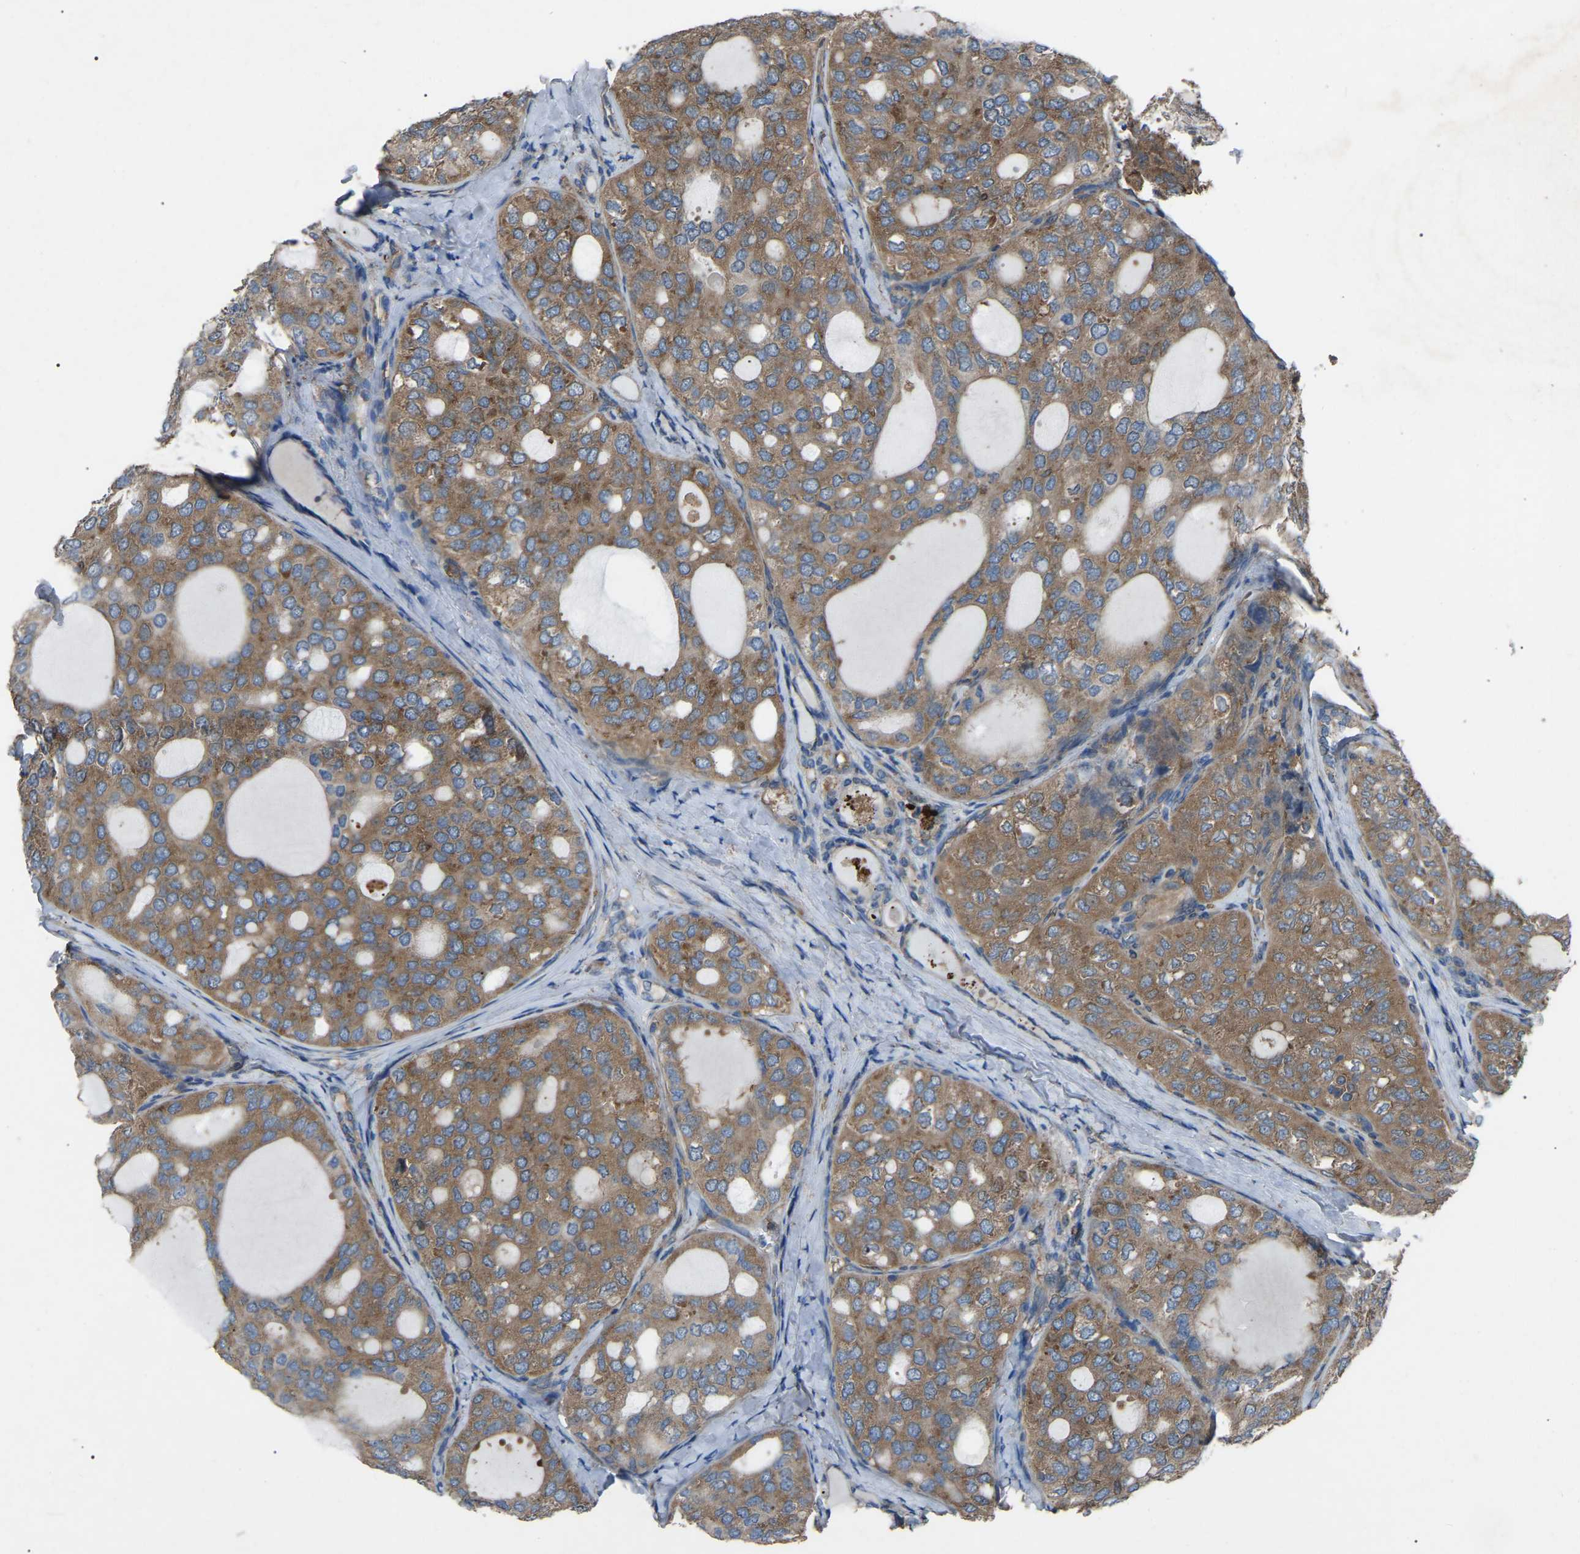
{"staining": {"intensity": "moderate", "quantity": ">75%", "location": "cytoplasmic/membranous"}, "tissue": "thyroid cancer", "cell_type": "Tumor cells", "image_type": "cancer", "snomed": [{"axis": "morphology", "description": "Follicular adenoma carcinoma, NOS"}, {"axis": "topography", "description": "Thyroid gland"}], "caption": "A brown stain labels moderate cytoplasmic/membranous positivity of a protein in thyroid follicular adenoma carcinoma tumor cells.", "gene": "AIMP1", "patient": {"sex": "male", "age": 75}}